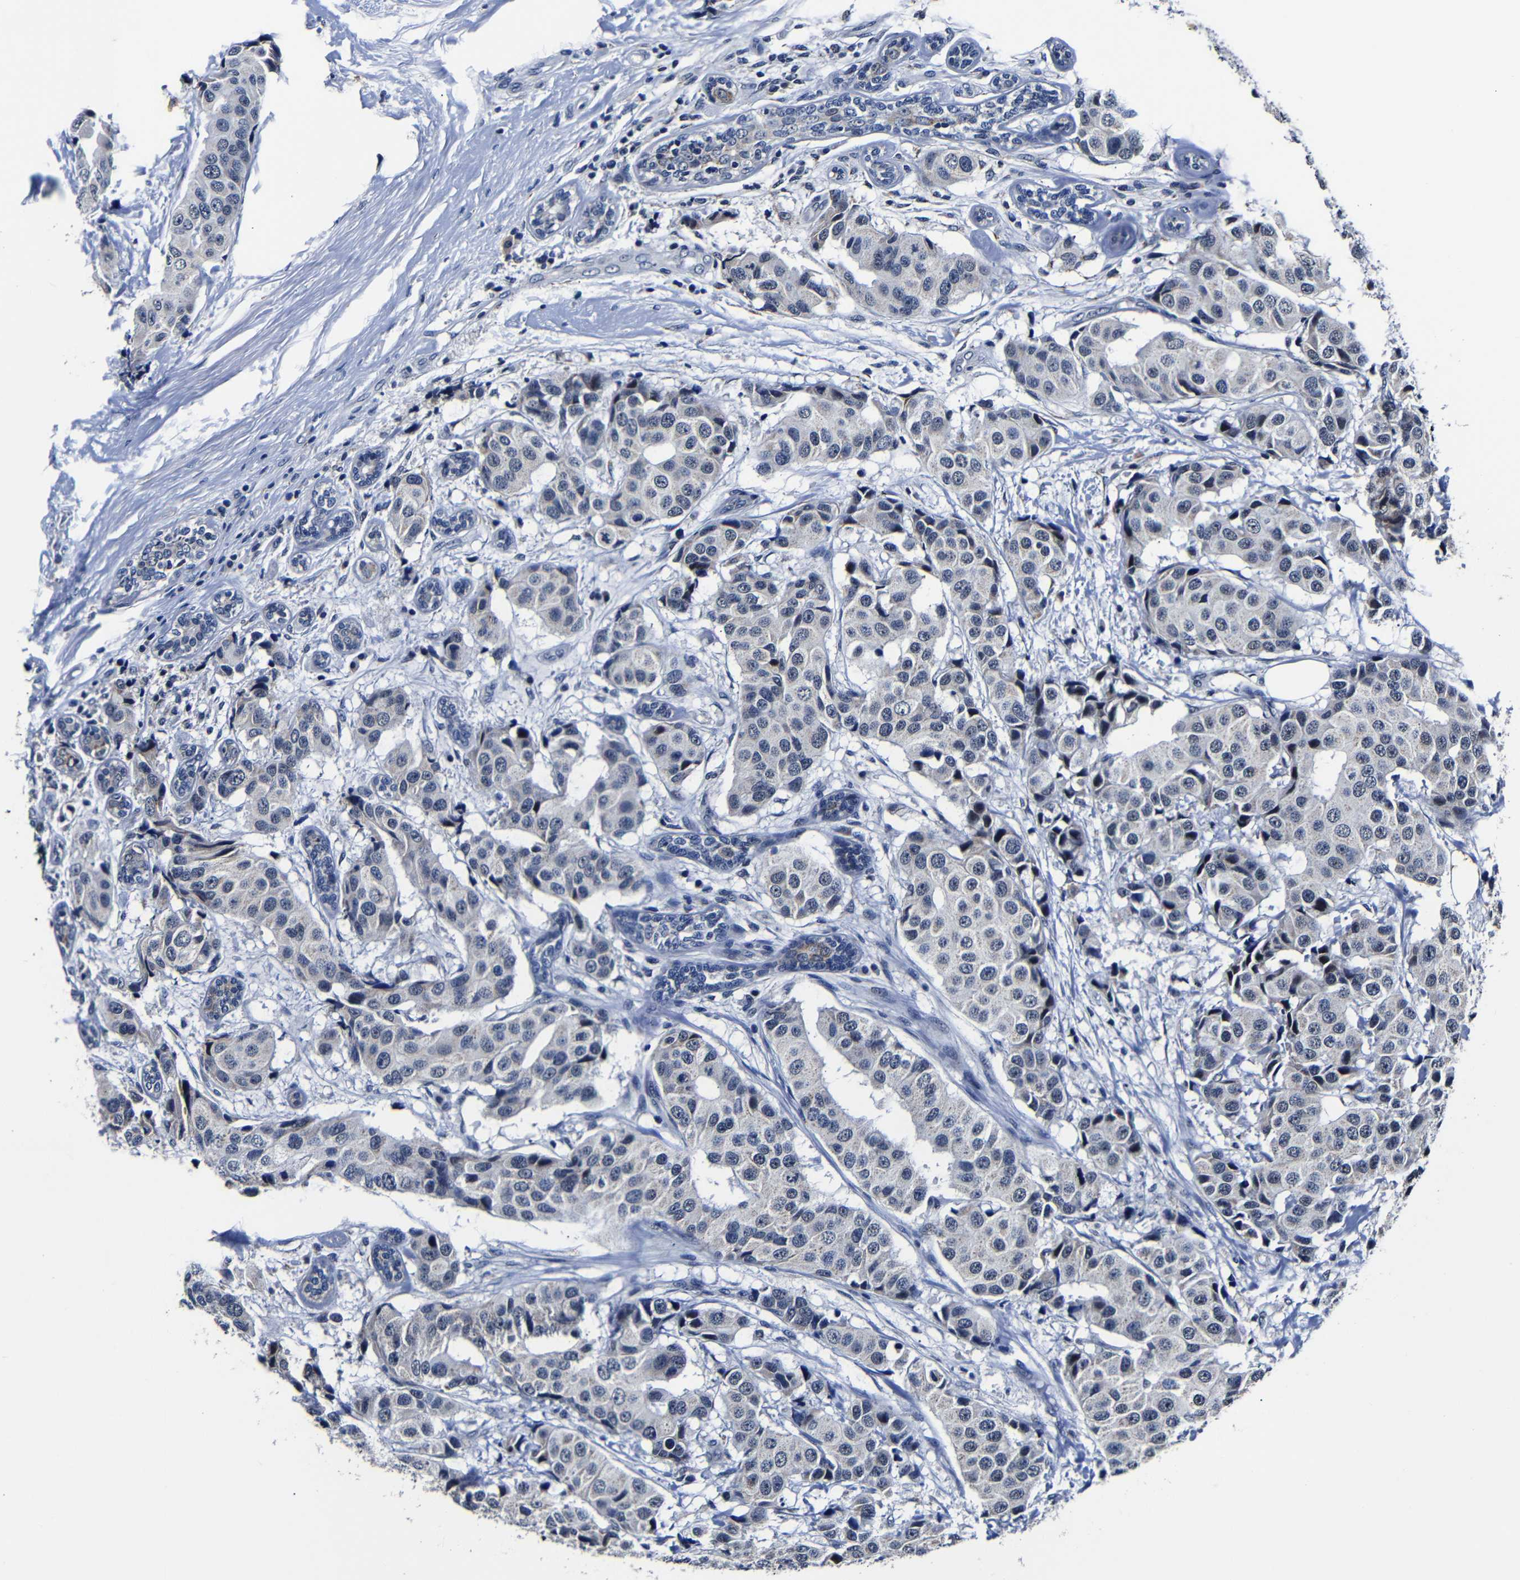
{"staining": {"intensity": "negative", "quantity": "none", "location": "none"}, "tissue": "breast cancer", "cell_type": "Tumor cells", "image_type": "cancer", "snomed": [{"axis": "morphology", "description": "Normal tissue, NOS"}, {"axis": "morphology", "description": "Duct carcinoma"}, {"axis": "topography", "description": "Breast"}], "caption": "DAB immunohistochemical staining of human infiltrating ductal carcinoma (breast) shows no significant expression in tumor cells. (DAB immunohistochemistry with hematoxylin counter stain).", "gene": "DEPP1", "patient": {"sex": "female", "age": 39}}